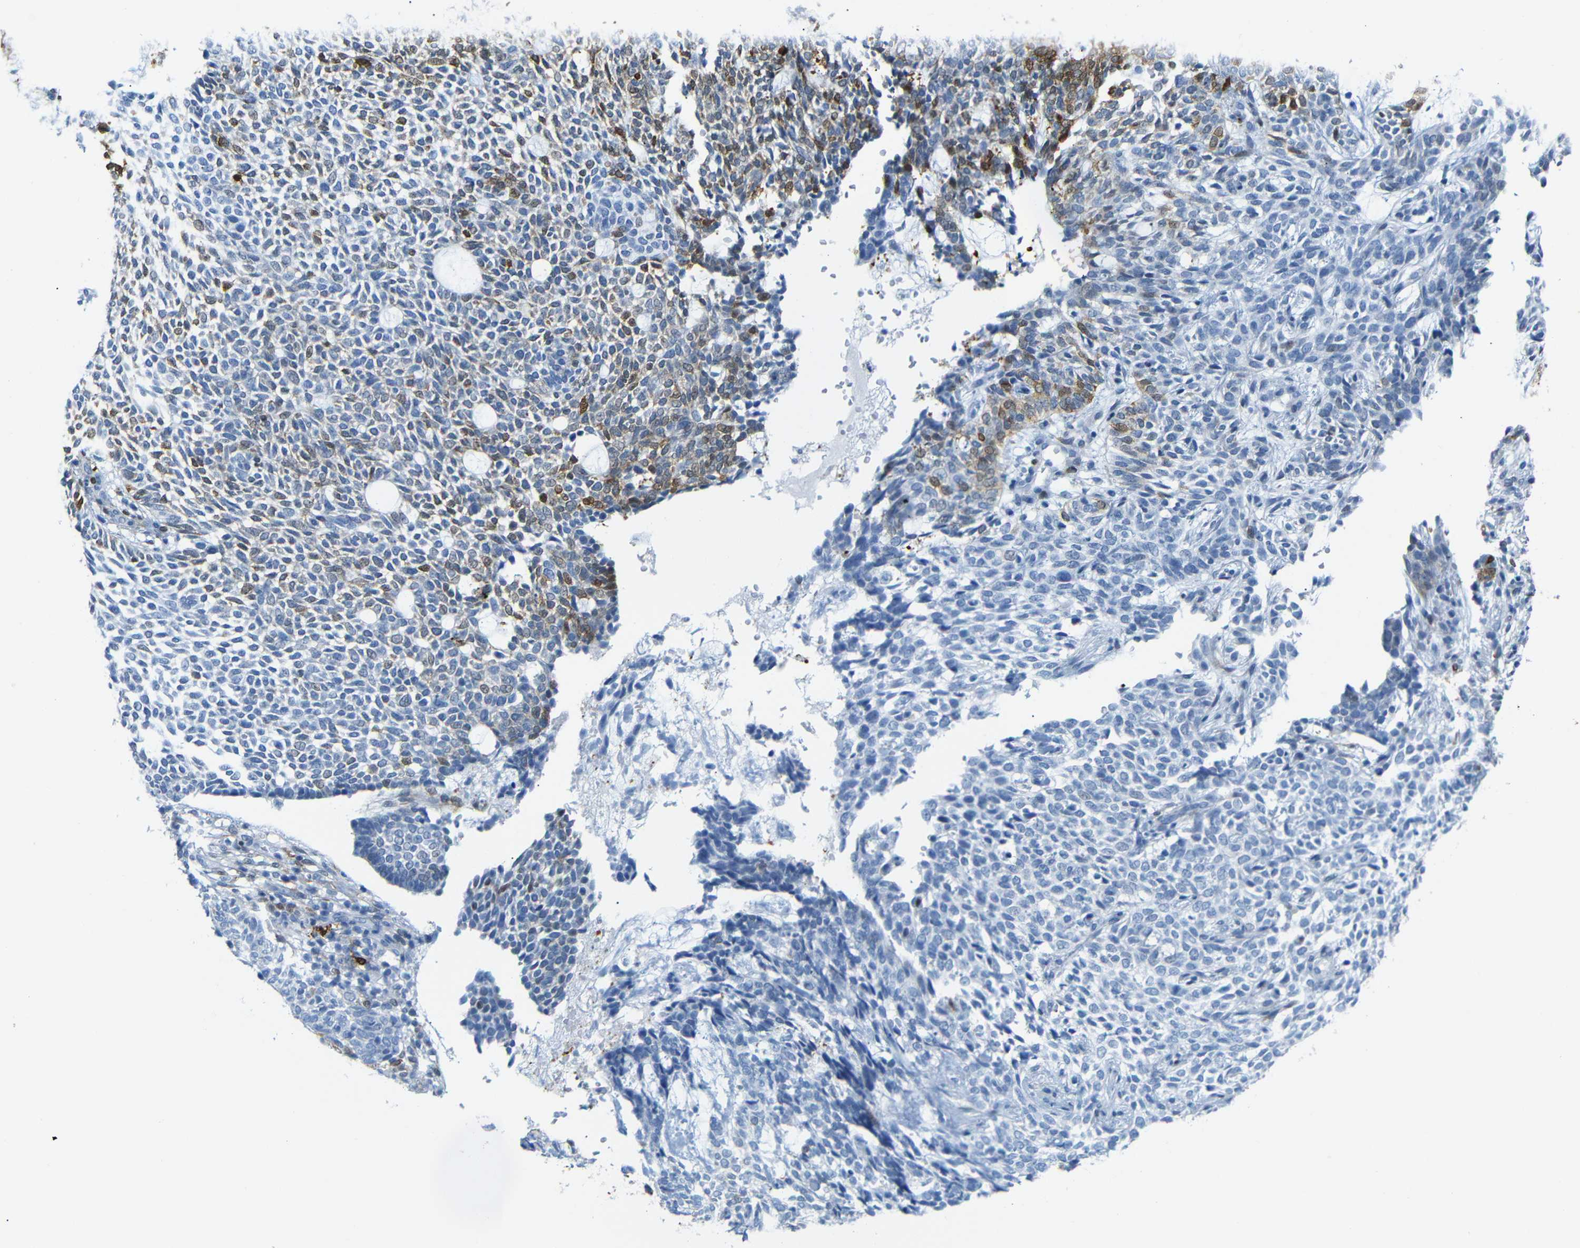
{"staining": {"intensity": "moderate", "quantity": "<25%", "location": "cytoplasmic/membranous,nuclear"}, "tissue": "skin cancer", "cell_type": "Tumor cells", "image_type": "cancer", "snomed": [{"axis": "morphology", "description": "Basal cell carcinoma"}, {"axis": "topography", "description": "Skin"}], "caption": "High-power microscopy captured an immunohistochemistry histopathology image of skin basal cell carcinoma, revealing moderate cytoplasmic/membranous and nuclear staining in about <25% of tumor cells.", "gene": "MT1A", "patient": {"sex": "male", "age": 87}}